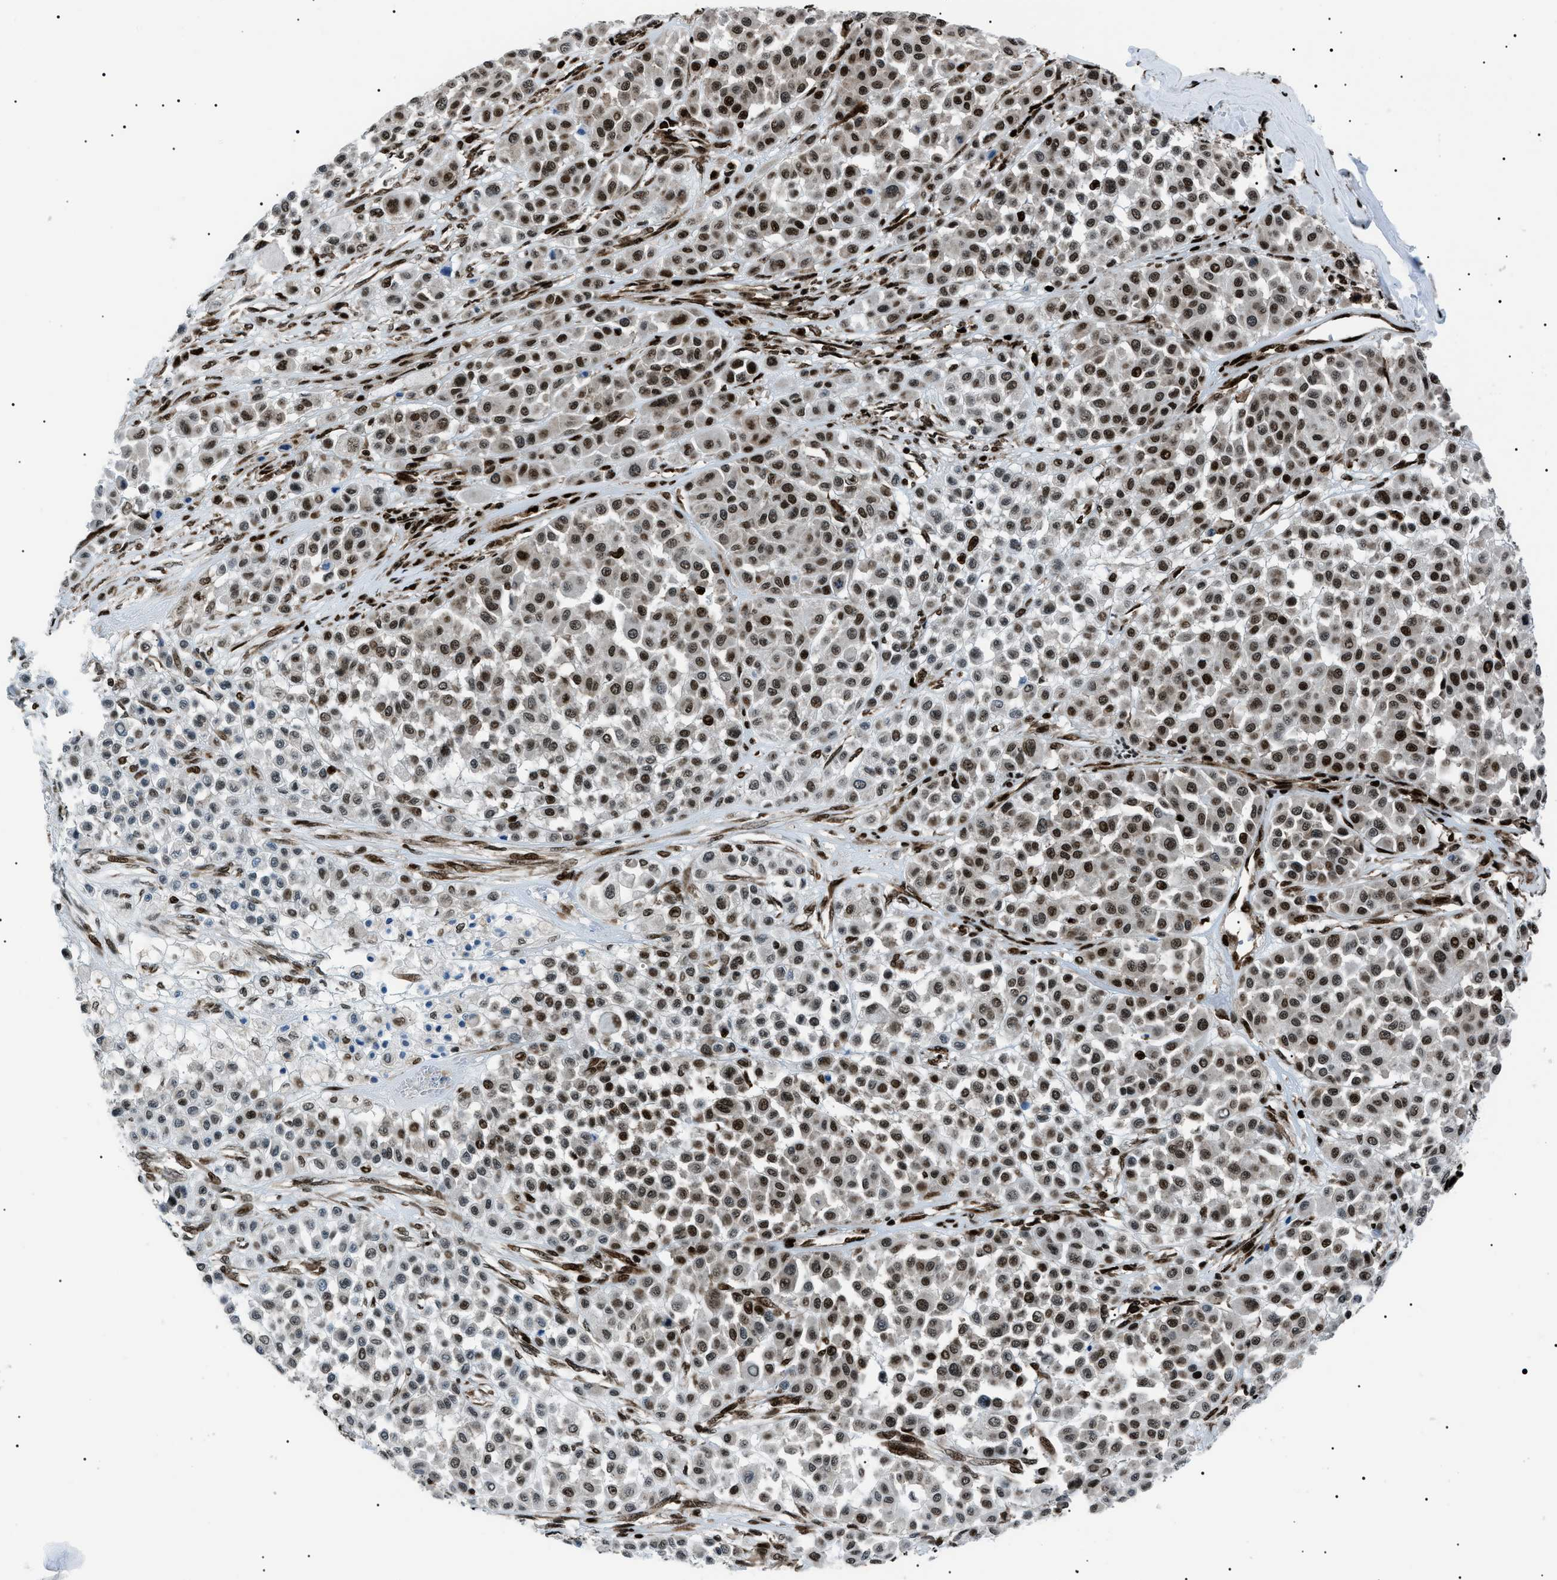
{"staining": {"intensity": "strong", "quantity": ">75%", "location": "nuclear"}, "tissue": "melanoma", "cell_type": "Tumor cells", "image_type": "cancer", "snomed": [{"axis": "morphology", "description": "Malignant melanoma, Metastatic site"}, {"axis": "topography", "description": "Soft tissue"}], "caption": "Melanoma stained with a protein marker exhibits strong staining in tumor cells.", "gene": "HNRNPK", "patient": {"sex": "male", "age": 41}}